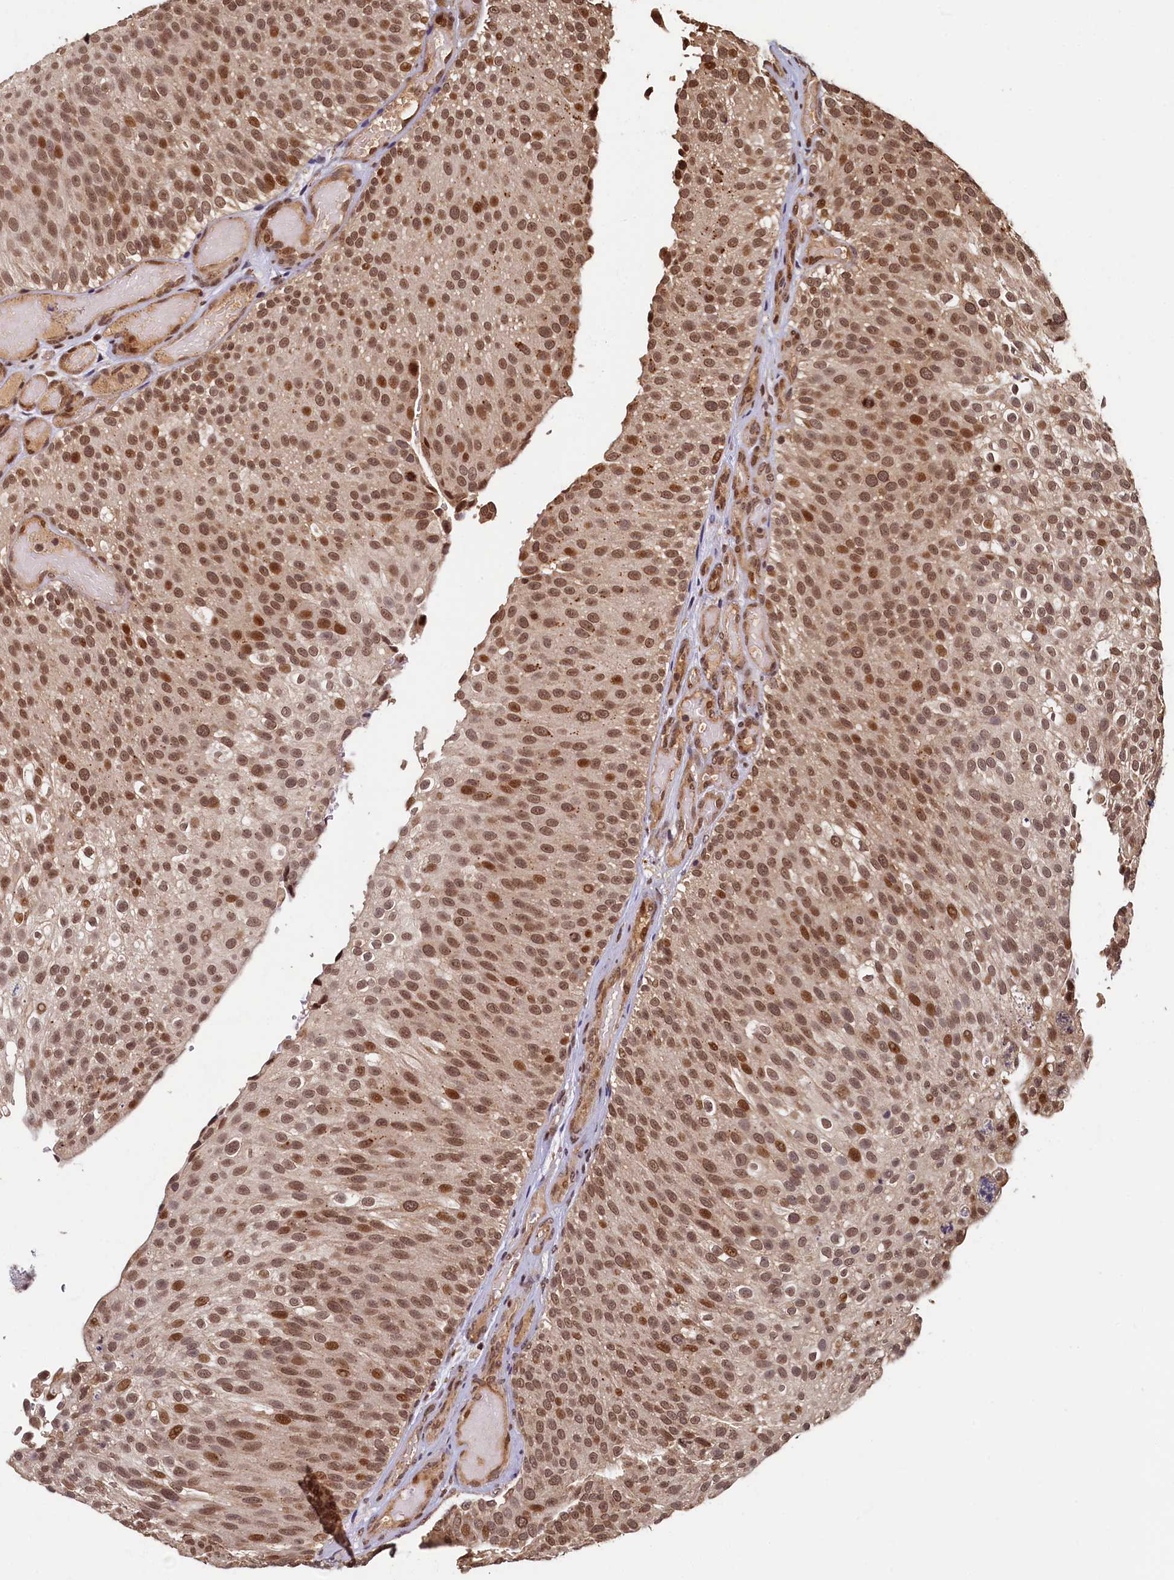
{"staining": {"intensity": "moderate", "quantity": ">75%", "location": "nuclear"}, "tissue": "urothelial cancer", "cell_type": "Tumor cells", "image_type": "cancer", "snomed": [{"axis": "morphology", "description": "Urothelial carcinoma, Low grade"}, {"axis": "topography", "description": "Urinary bladder"}], "caption": "About >75% of tumor cells in low-grade urothelial carcinoma display moderate nuclear protein expression as visualized by brown immunohistochemical staining.", "gene": "CKAP2L", "patient": {"sex": "male", "age": 78}}